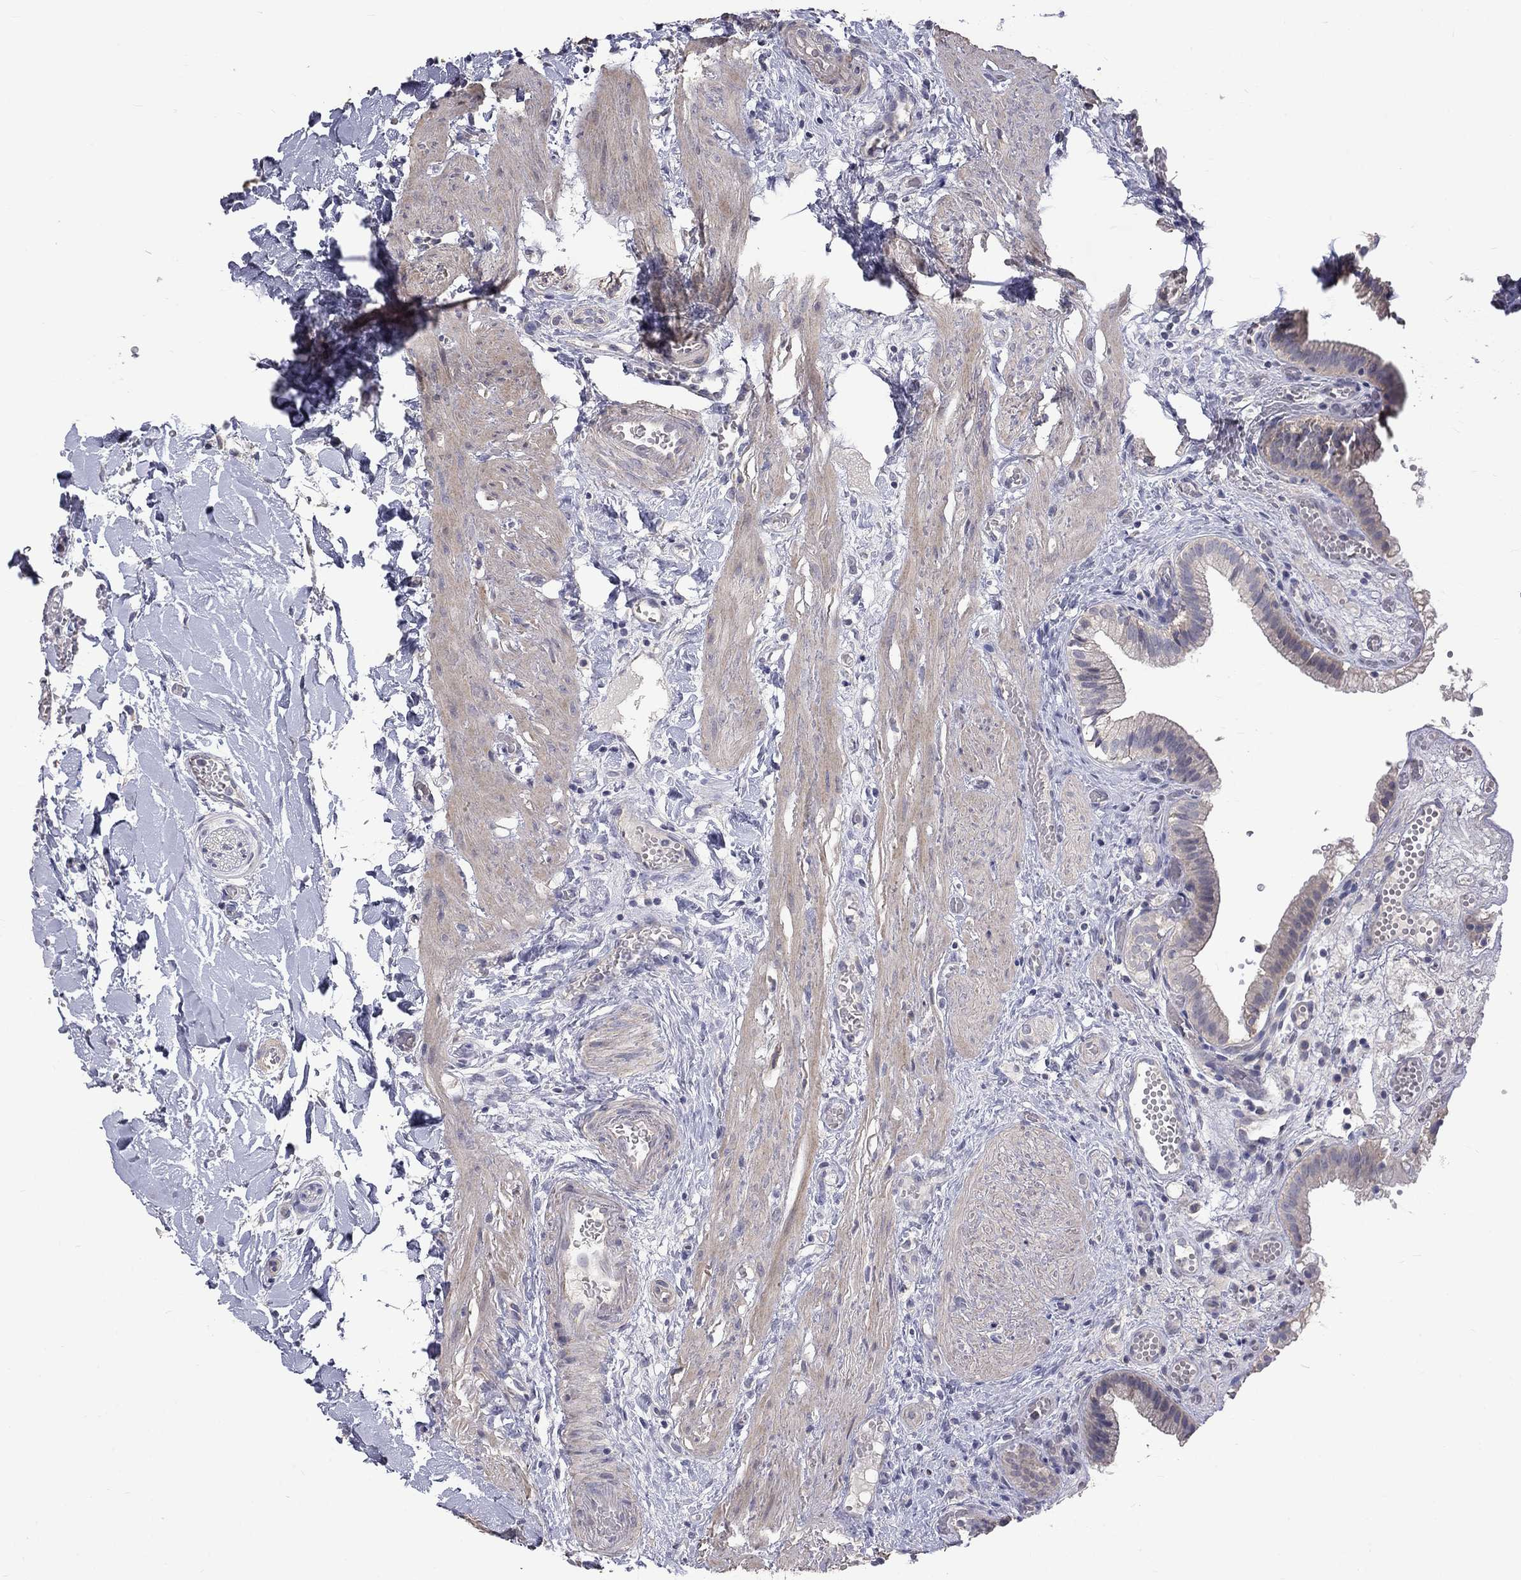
{"staining": {"intensity": "negative", "quantity": "none", "location": "none"}, "tissue": "gallbladder", "cell_type": "Glandular cells", "image_type": "normal", "snomed": [{"axis": "morphology", "description": "Normal tissue, NOS"}, {"axis": "topography", "description": "Gallbladder"}], "caption": "A high-resolution micrograph shows immunohistochemistry (IHC) staining of normal gallbladder, which exhibits no significant positivity in glandular cells. (Brightfield microscopy of DAB IHC at high magnification).", "gene": "SLC39A14", "patient": {"sex": "female", "age": 24}}